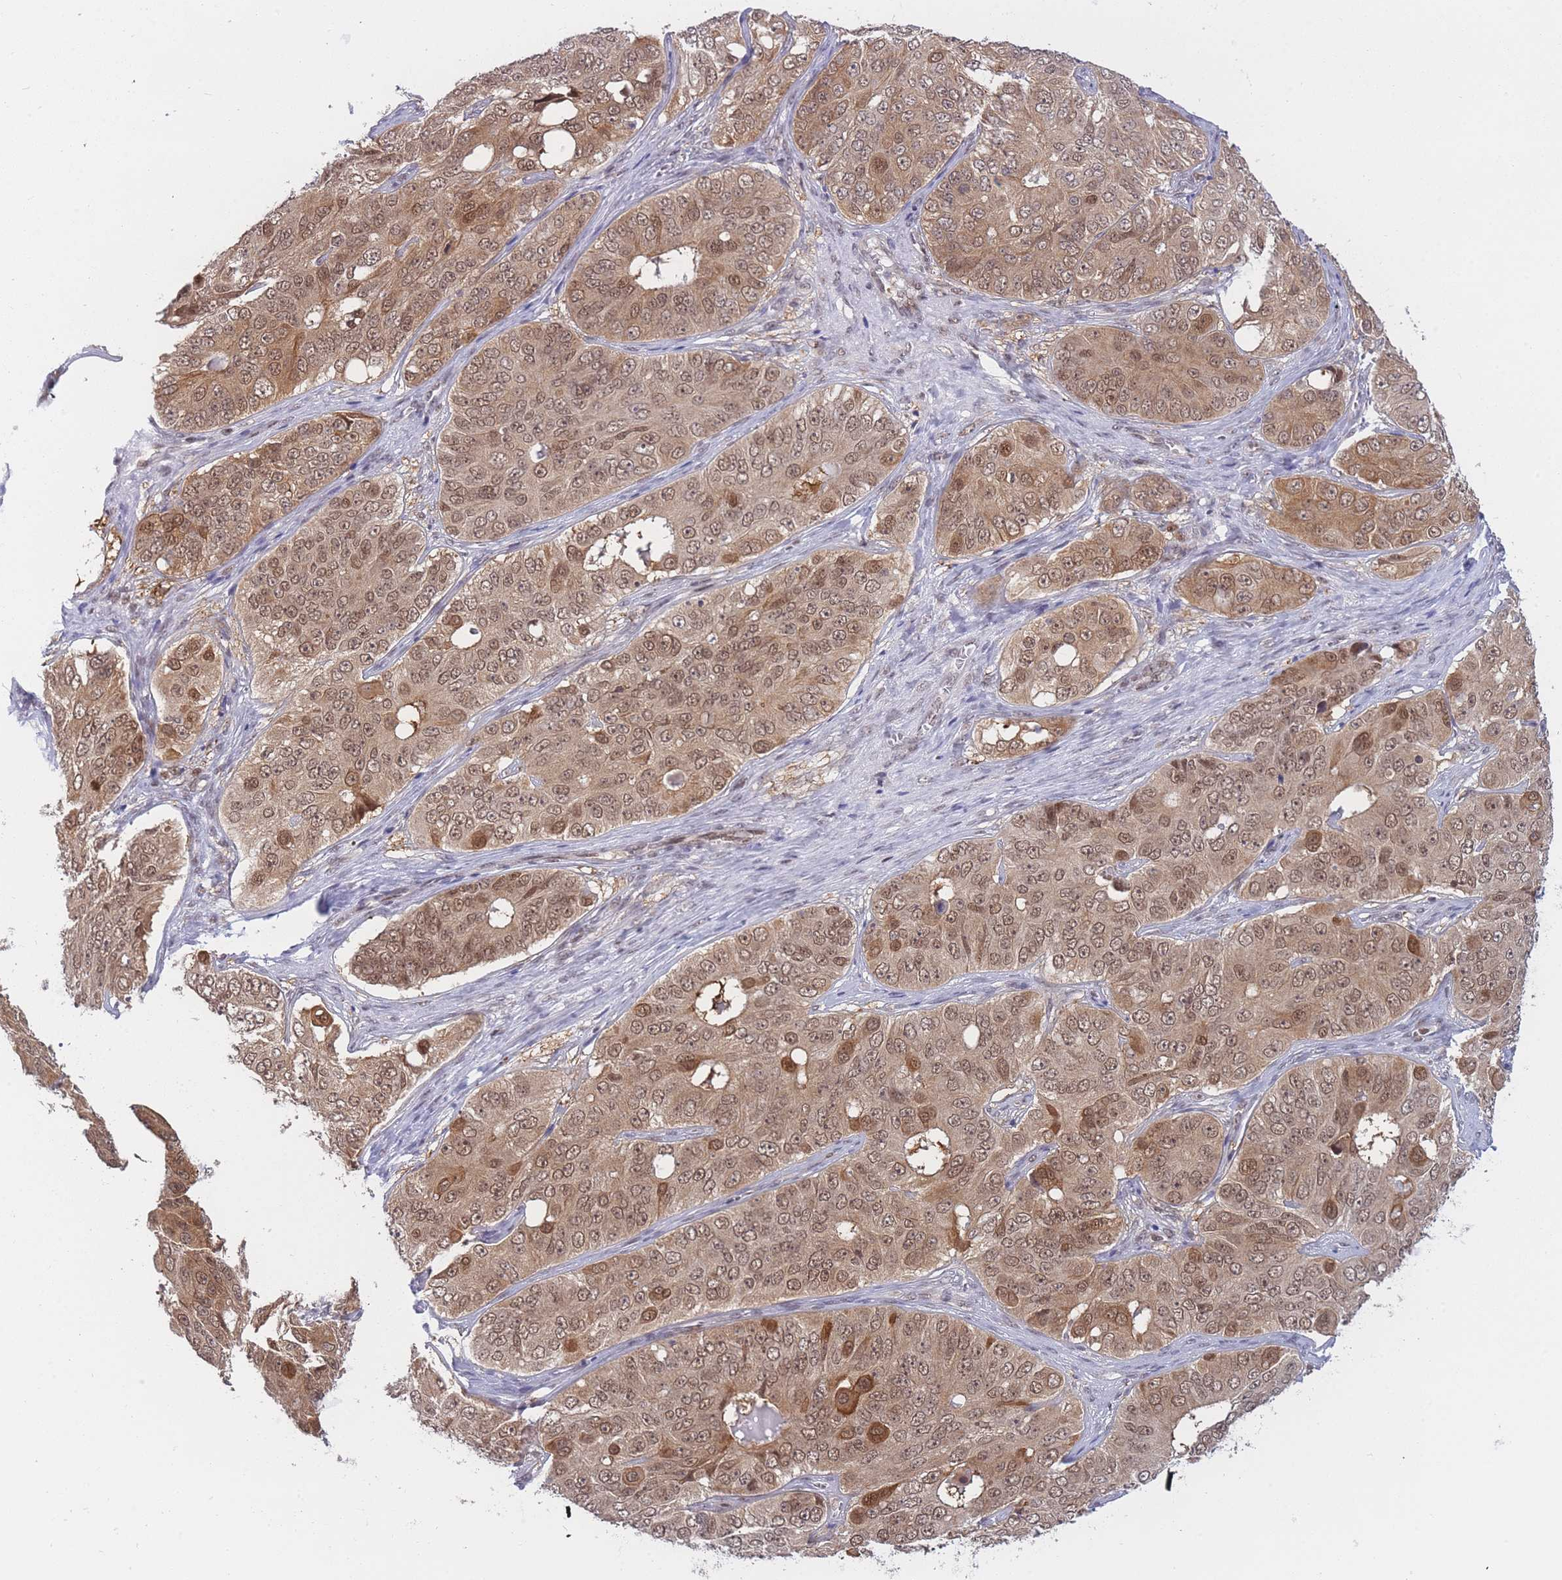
{"staining": {"intensity": "moderate", "quantity": ">75%", "location": "cytoplasmic/membranous,nuclear"}, "tissue": "ovarian cancer", "cell_type": "Tumor cells", "image_type": "cancer", "snomed": [{"axis": "morphology", "description": "Carcinoma, endometroid"}, {"axis": "topography", "description": "Ovary"}], "caption": "A brown stain highlights moderate cytoplasmic/membranous and nuclear staining of a protein in endometroid carcinoma (ovarian) tumor cells. (IHC, brightfield microscopy, high magnification).", "gene": "DEAF1", "patient": {"sex": "female", "age": 51}}